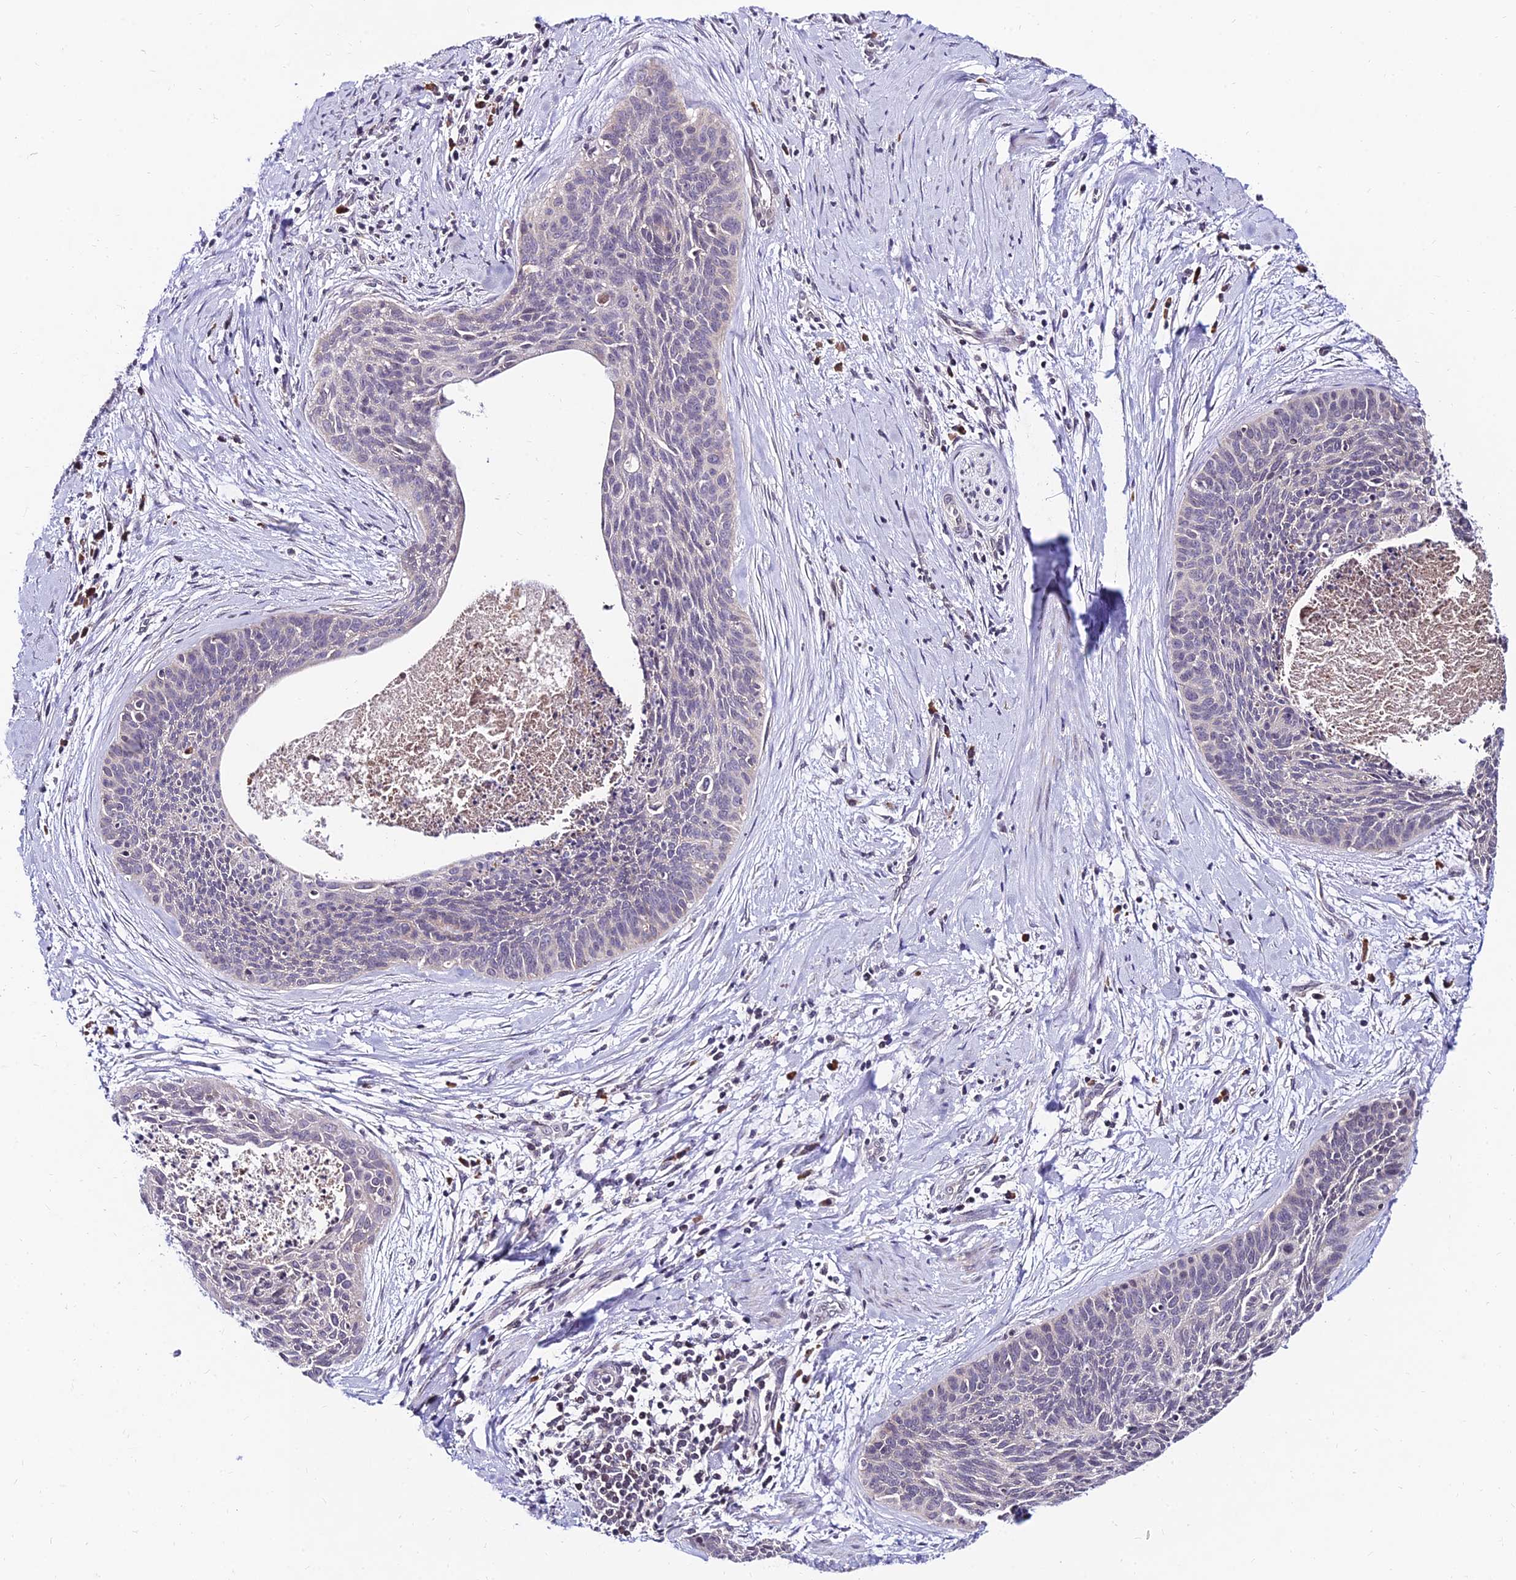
{"staining": {"intensity": "negative", "quantity": "none", "location": "none"}, "tissue": "cervical cancer", "cell_type": "Tumor cells", "image_type": "cancer", "snomed": [{"axis": "morphology", "description": "Squamous cell carcinoma, NOS"}, {"axis": "topography", "description": "Cervix"}], "caption": "Immunohistochemistry of squamous cell carcinoma (cervical) reveals no staining in tumor cells. (Stains: DAB (3,3'-diaminobenzidine) IHC with hematoxylin counter stain, Microscopy: brightfield microscopy at high magnification).", "gene": "CDNF", "patient": {"sex": "female", "age": 55}}